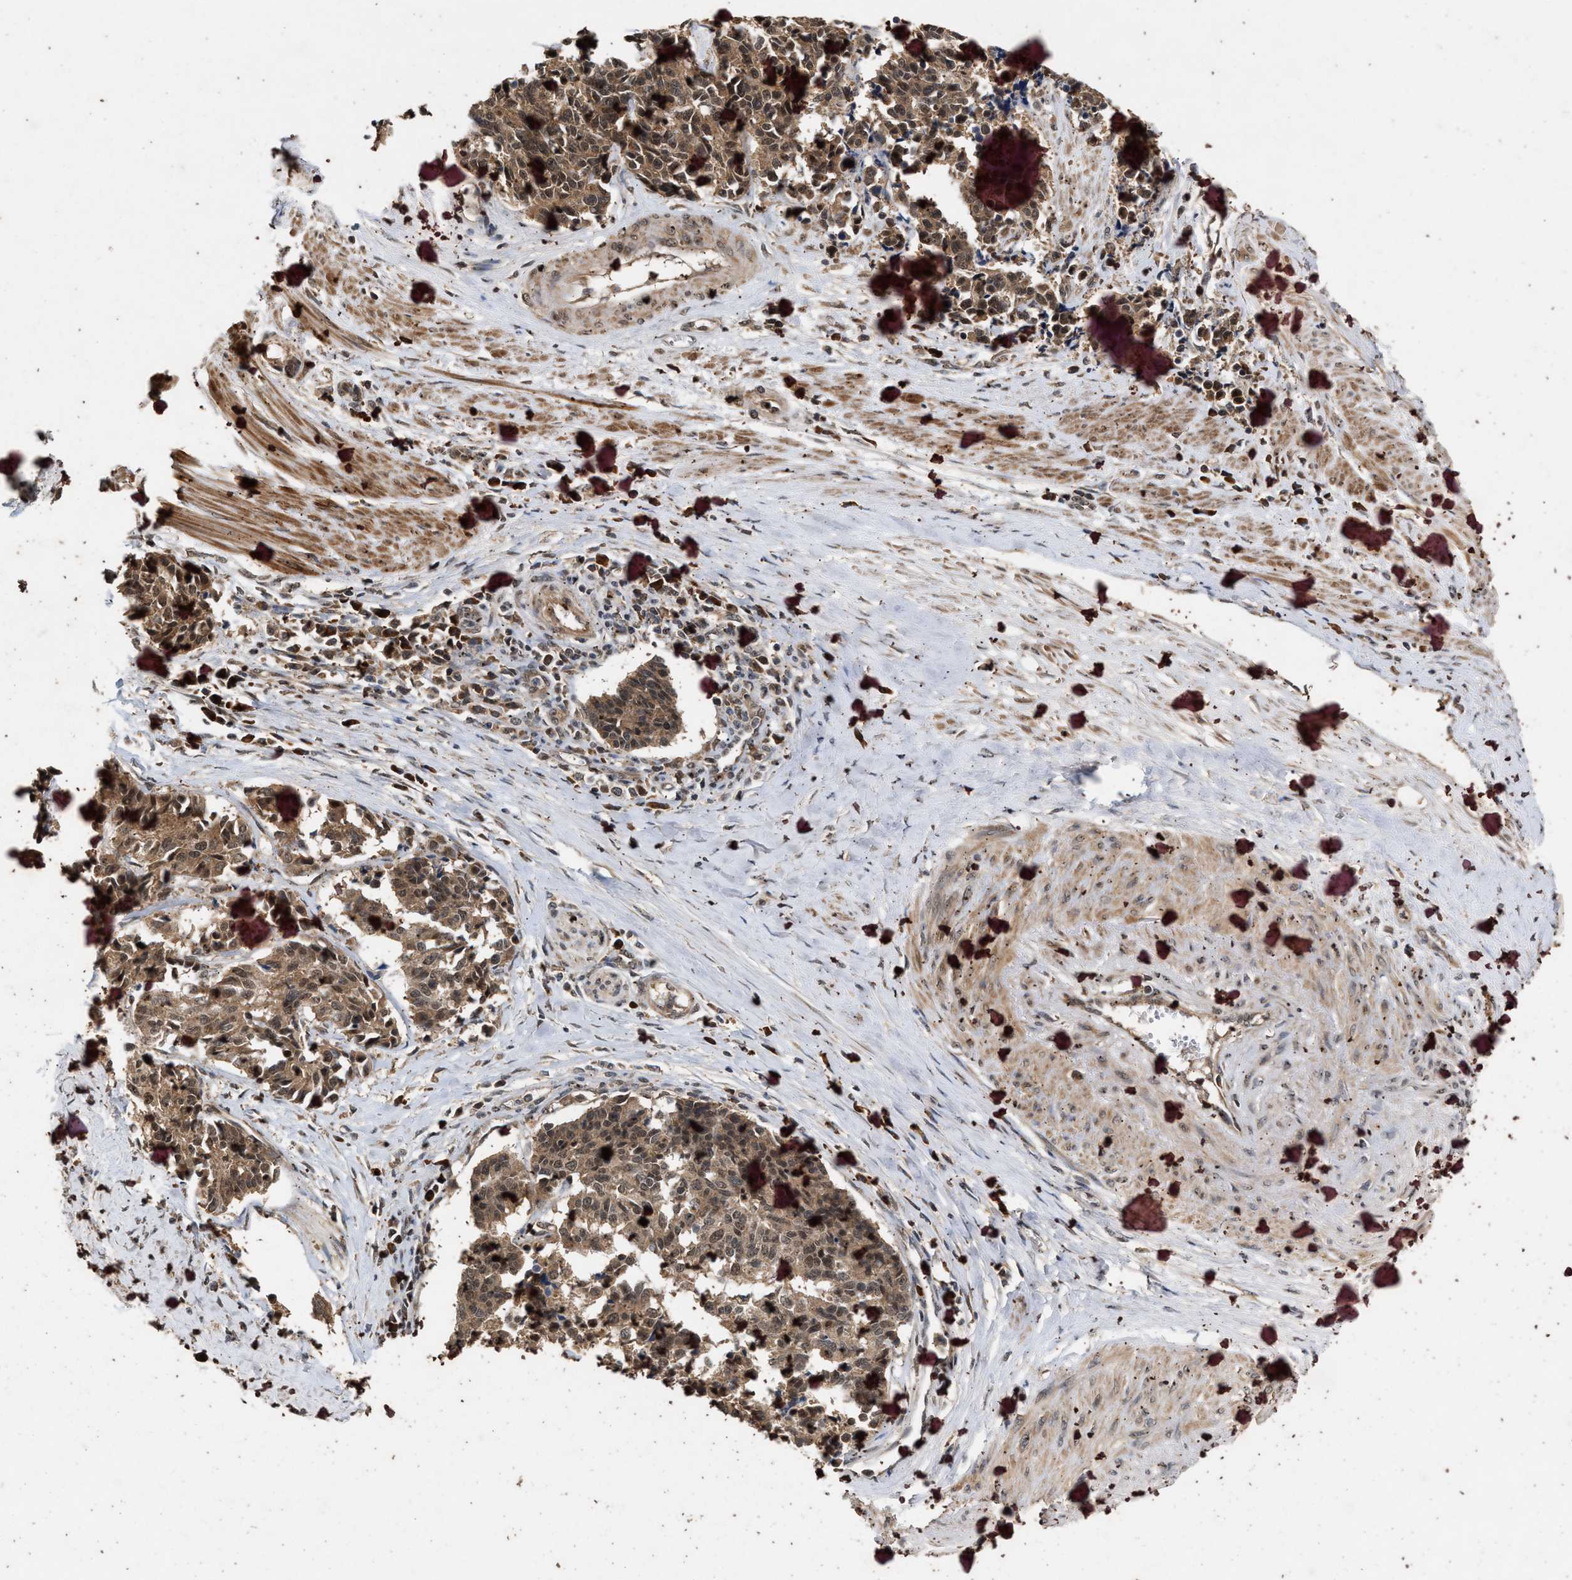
{"staining": {"intensity": "moderate", "quantity": ">75%", "location": "cytoplasmic/membranous,nuclear"}, "tissue": "cervical cancer", "cell_type": "Tumor cells", "image_type": "cancer", "snomed": [{"axis": "morphology", "description": "Normal tissue, NOS"}, {"axis": "morphology", "description": "Squamous cell carcinoma, NOS"}, {"axis": "topography", "description": "Cervix"}], "caption": "Squamous cell carcinoma (cervical) stained for a protein demonstrates moderate cytoplasmic/membranous and nuclear positivity in tumor cells. (Stains: DAB in brown, nuclei in blue, Microscopy: brightfield microscopy at high magnification).", "gene": "RUSC2", "patient": {"sex": "female", "age": 35}}